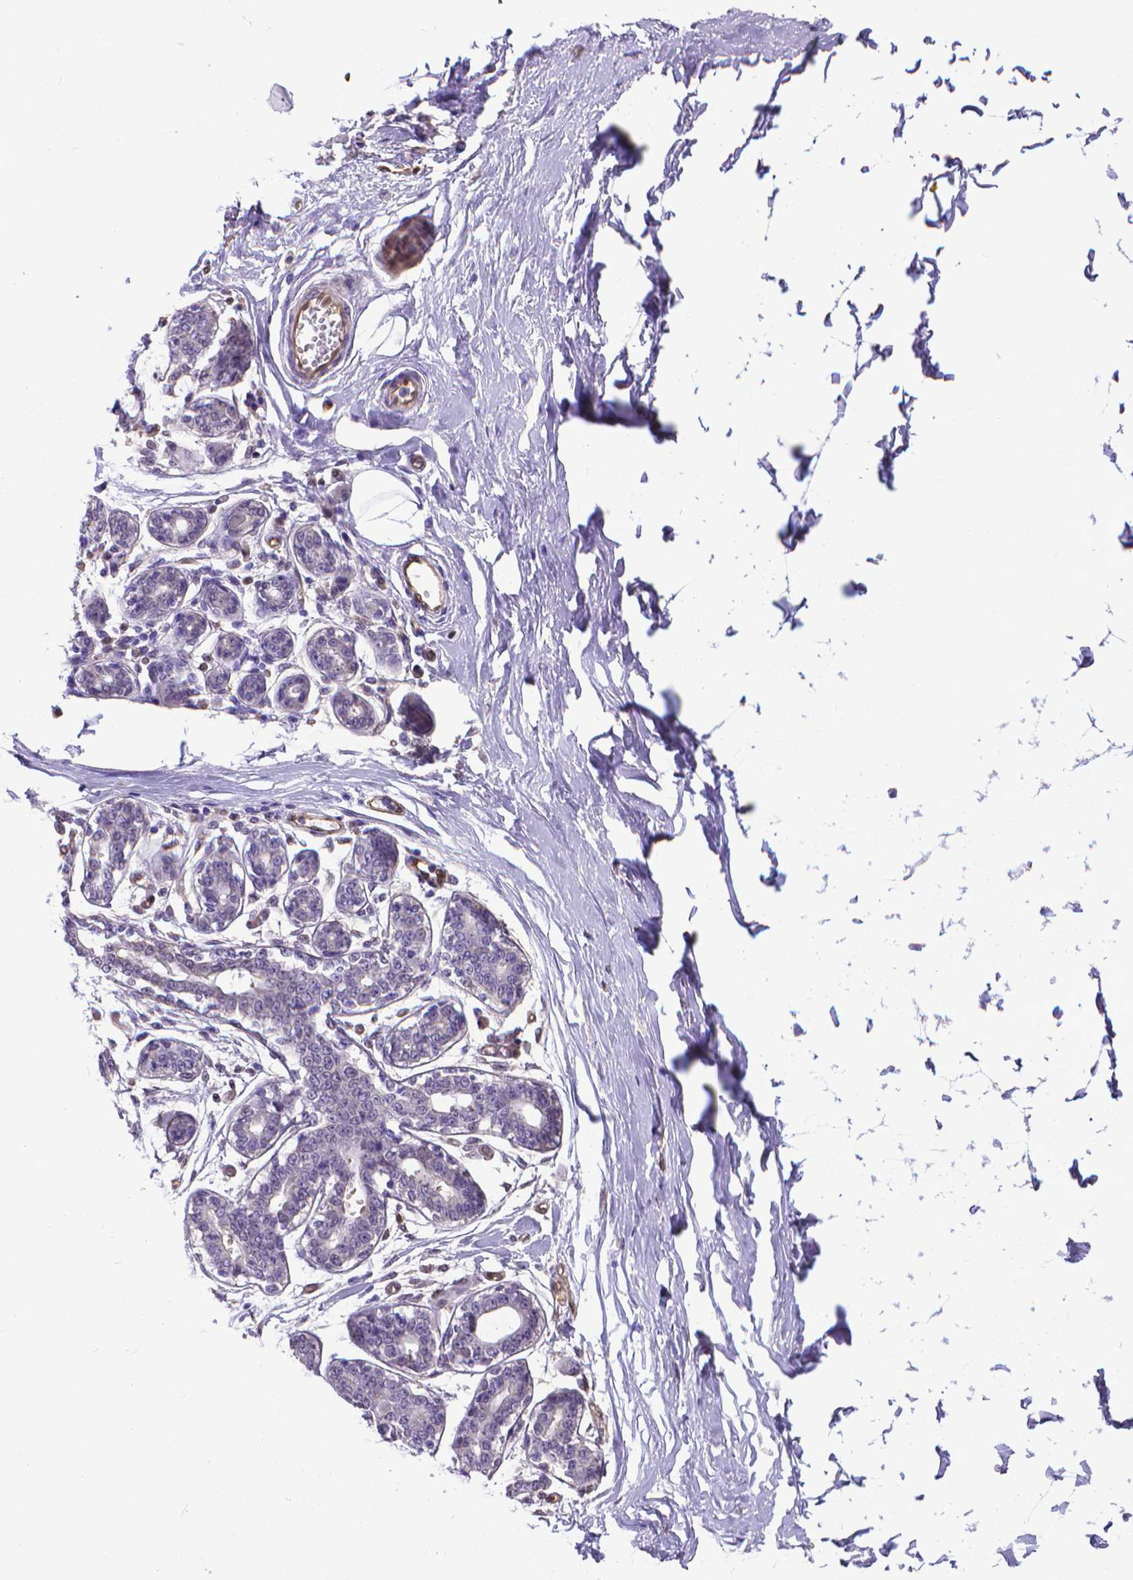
{"staining": {"intensity": "moderate", "quantity": "<25%", "location": "cytoplasmic/membranous"}, "tissue": "breast", "cell_type": "Adipocytes", "image_type": "normal", "snomed": [{"axis": "morphology", "description": "Normal tissue, NOS"}, {"axis": "topography", "description": "Skin"}, {"axis": "topography", "description": "Breast"}], "caption": "The image displays staining of benign breast, revealing moderate cytoplasmic/membranous protein expression (brown color) within adipocytes. The staining was performed using DAB (3,3'-diaminobenzidine) to visualize the protein expression in brown, while the nuclei were stained in blue with hematoxylin (Magnification: 20x).", "gene": "CLIC4", "patient": {"sex": "female", "age": 43}}